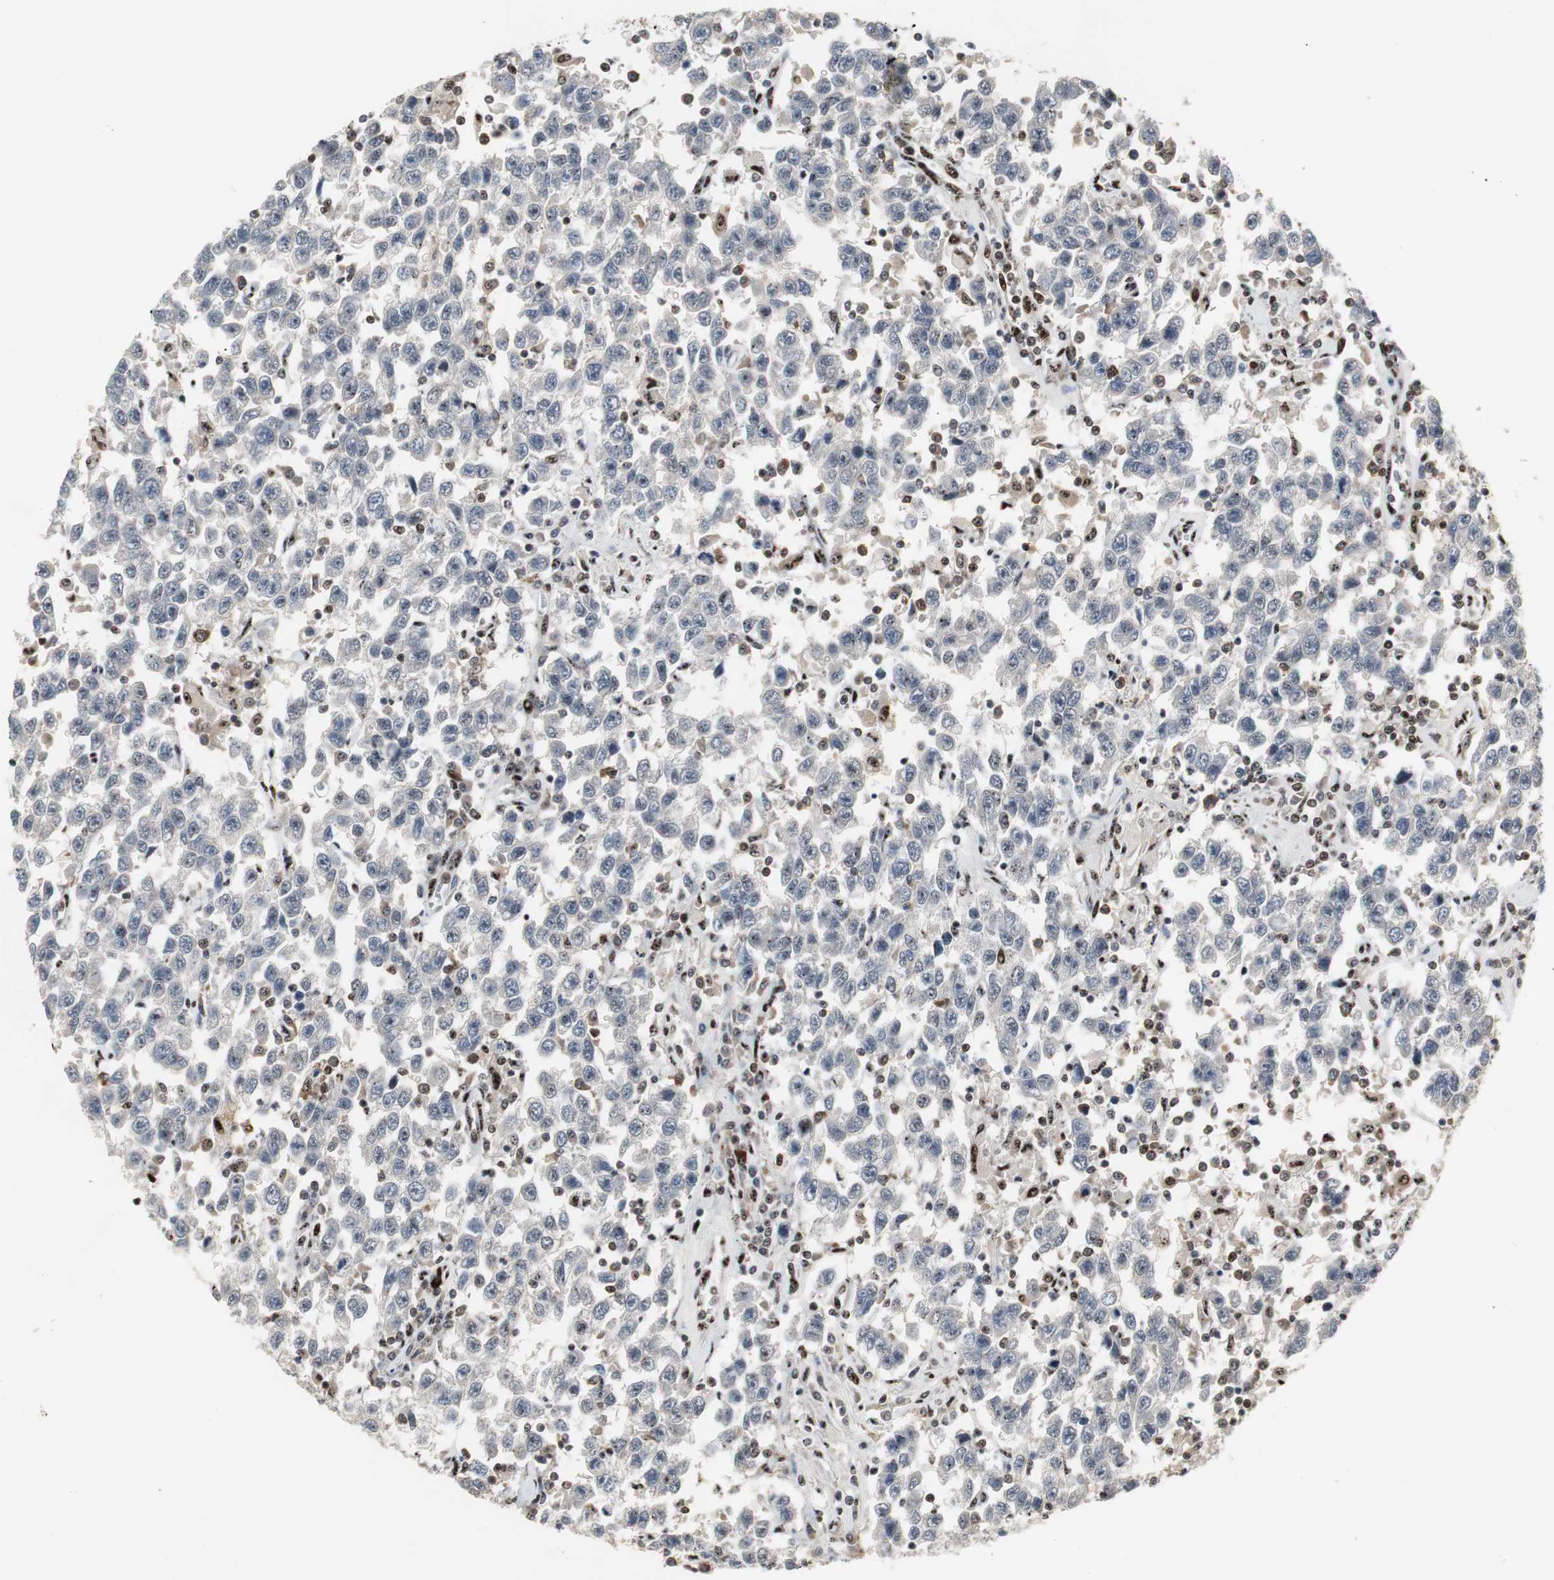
{"staining": {"intensity": "negative", "quantity": "none", "location": "none"}, "tissue": "testis cancer", "cell_type": "Tumor cells", "image_type": "cancer", "snomed": [{"axis": "morphology", "description": "Seminoma, NOS"}, {"axis": "topography", "description": "Testis"}], "caption": "Seminoma (testis) was stained to show a protein in brown. There is no significant expression in tumor cells.", "gene": "GRK2", "patient": {"sex": "male", "age": 41}}